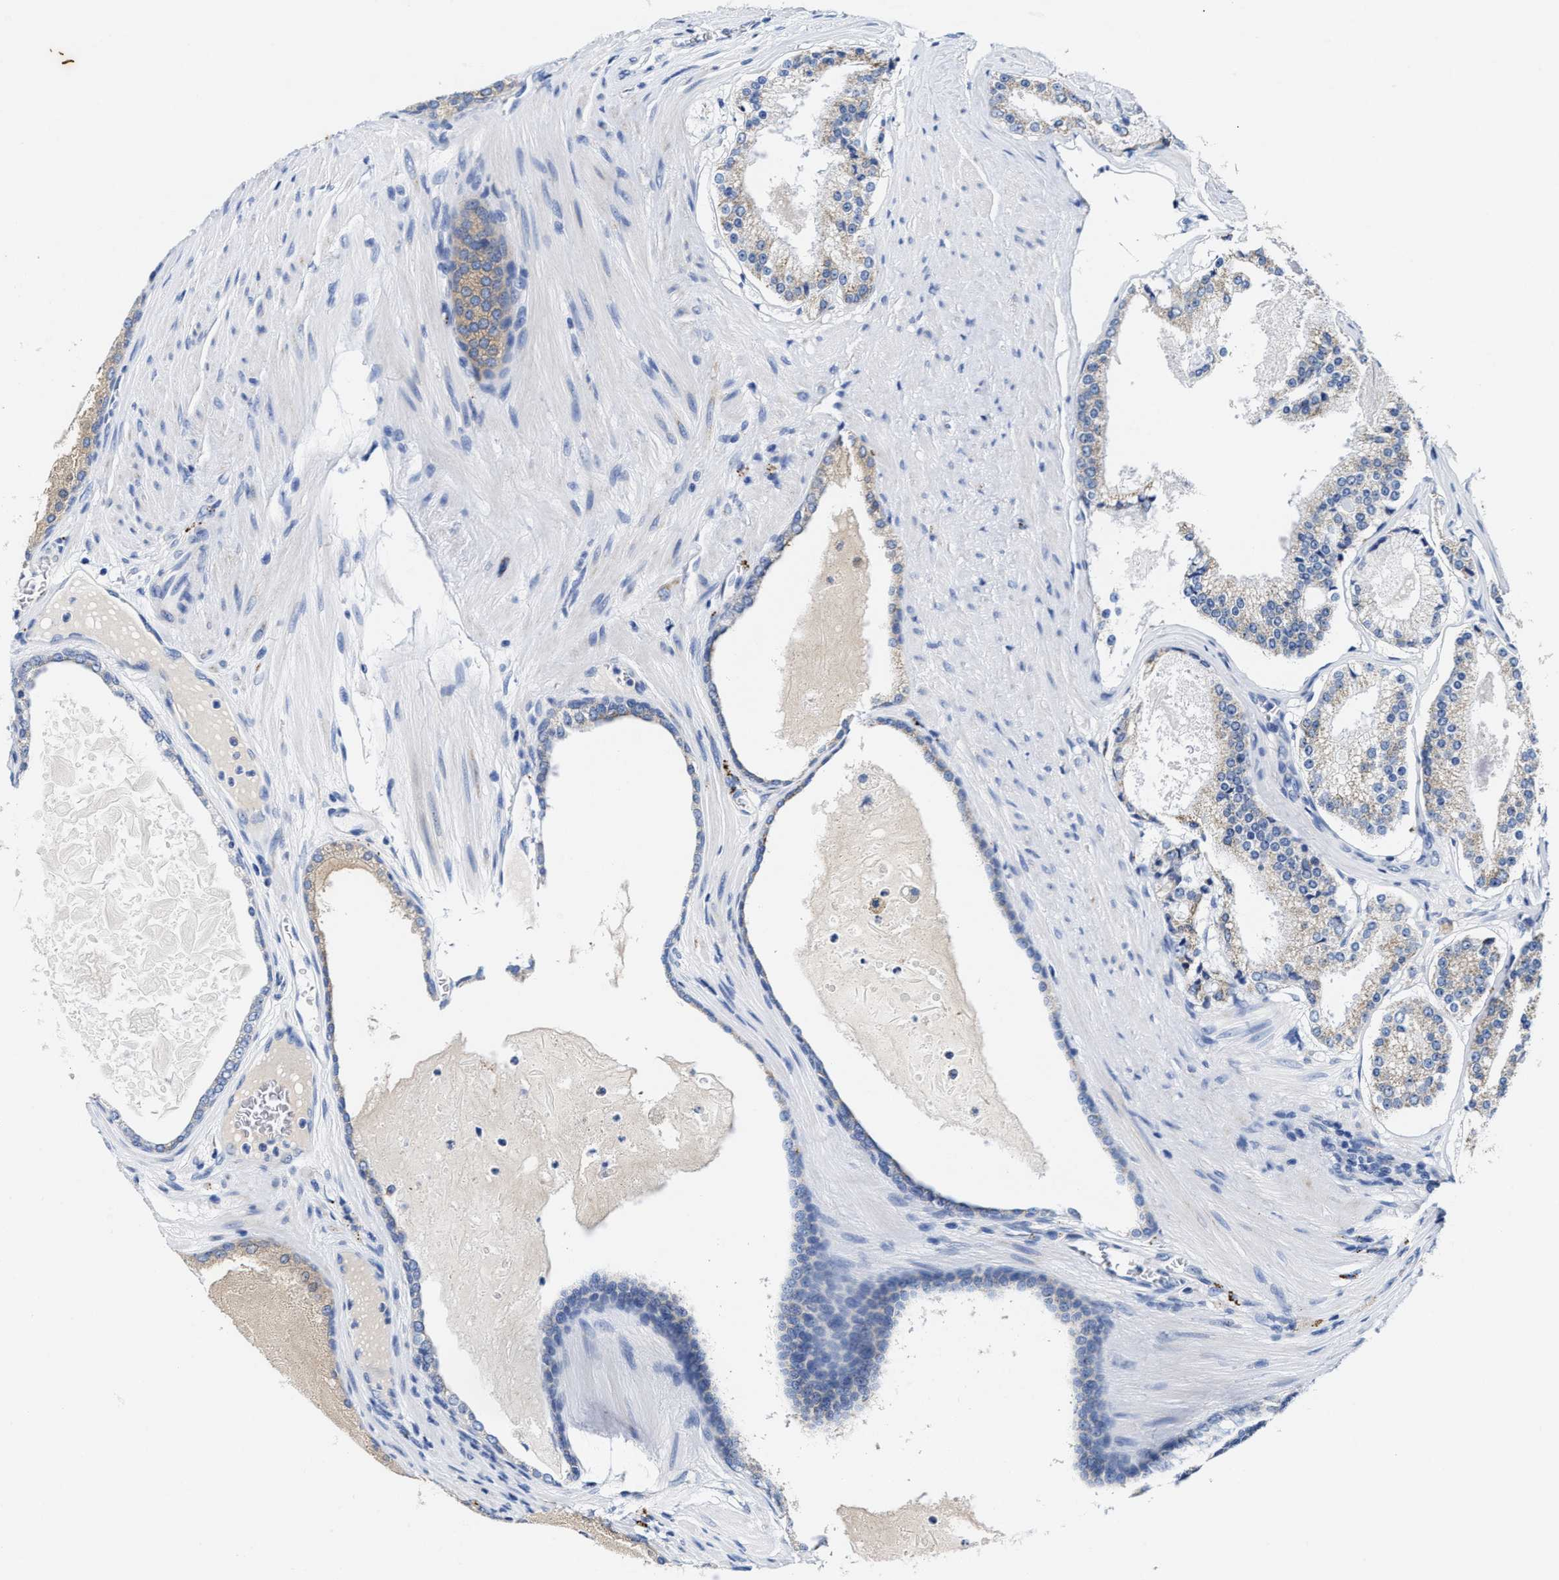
{"staining": {"intensity": "weak", "quantity": "<25%", "location": "cytoplasmic/membranous"}, "tissue": "prostate cancer", "cell_type": "Tumor cells", "image_type": "cancer", "snomed": [{"axis": "morphology", "description": "Adenocarcinoma, Low grade"}, {"axis": "topography", "description": "Prostate"}], "caption": "Immunohistochemistry (IHC) photomicrograph of neoplastic tissue: human prostate cancer stained with DAB (3,3'-diaminobenzidine) shows no significant protein positivity in tumor cells.", "gene": "TBRG4", "patient": {"sex": "male", "age": 70}}